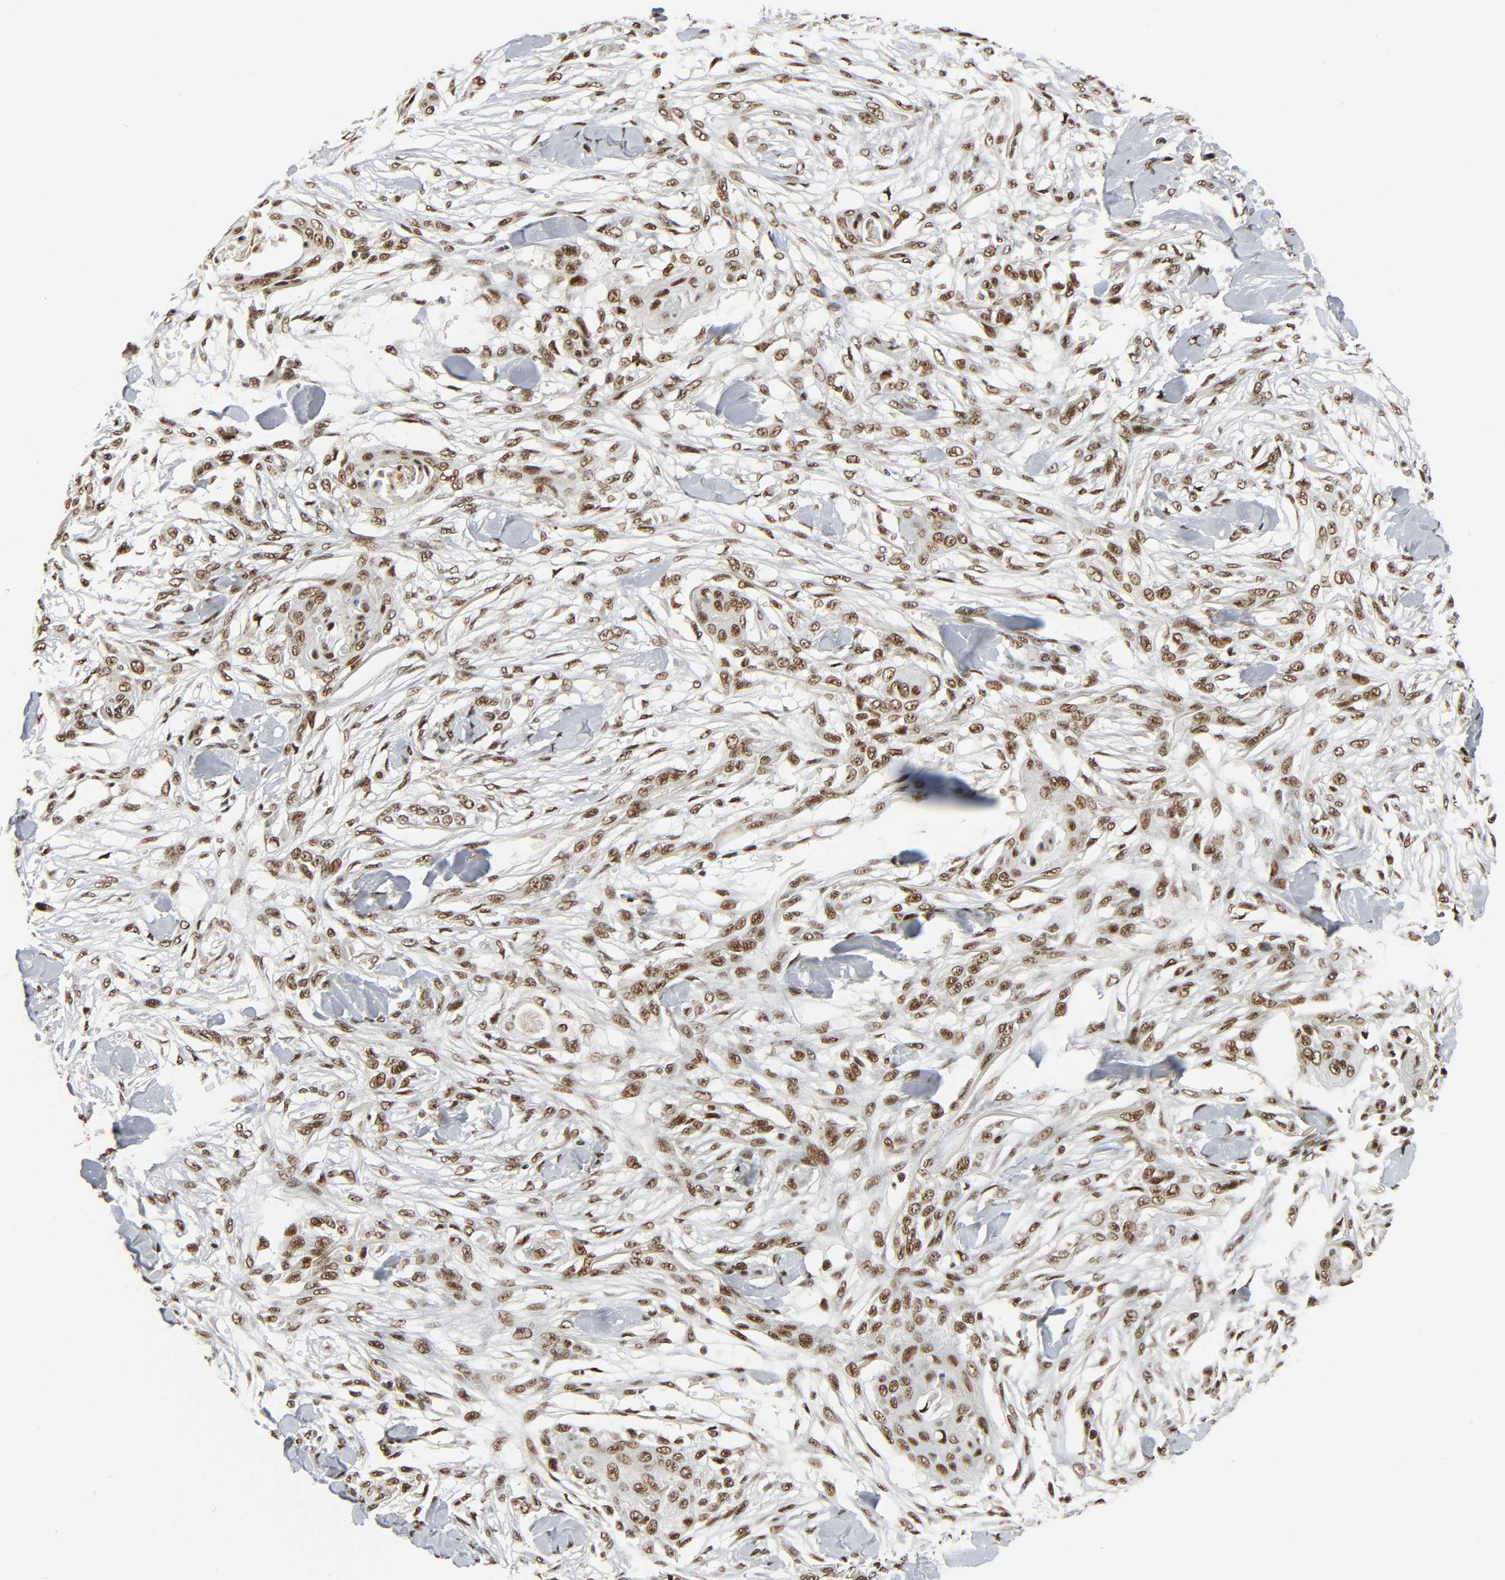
{"staining": {"intensity": "strong", "quantity": ">75%", "location": "nuclear"}, "tissue": "skin cancer", "cell_type": "Tumor cells", "image_type": "cancer", "snomed": [{"axis": "morphology", "description": "Normal tissue, NOS"}, {"axis": "morphology", "description": "Squamous cell carcinoma, NOS"}, {"axis": "topography", "description": "Skin"}], "caption": "Protein expression analysis of human skin cancer reveals strong nuclear positivity in about >75% of tumor cells.", "gene": "CDK9", "patient": {"sex": "female", "age": 59}}